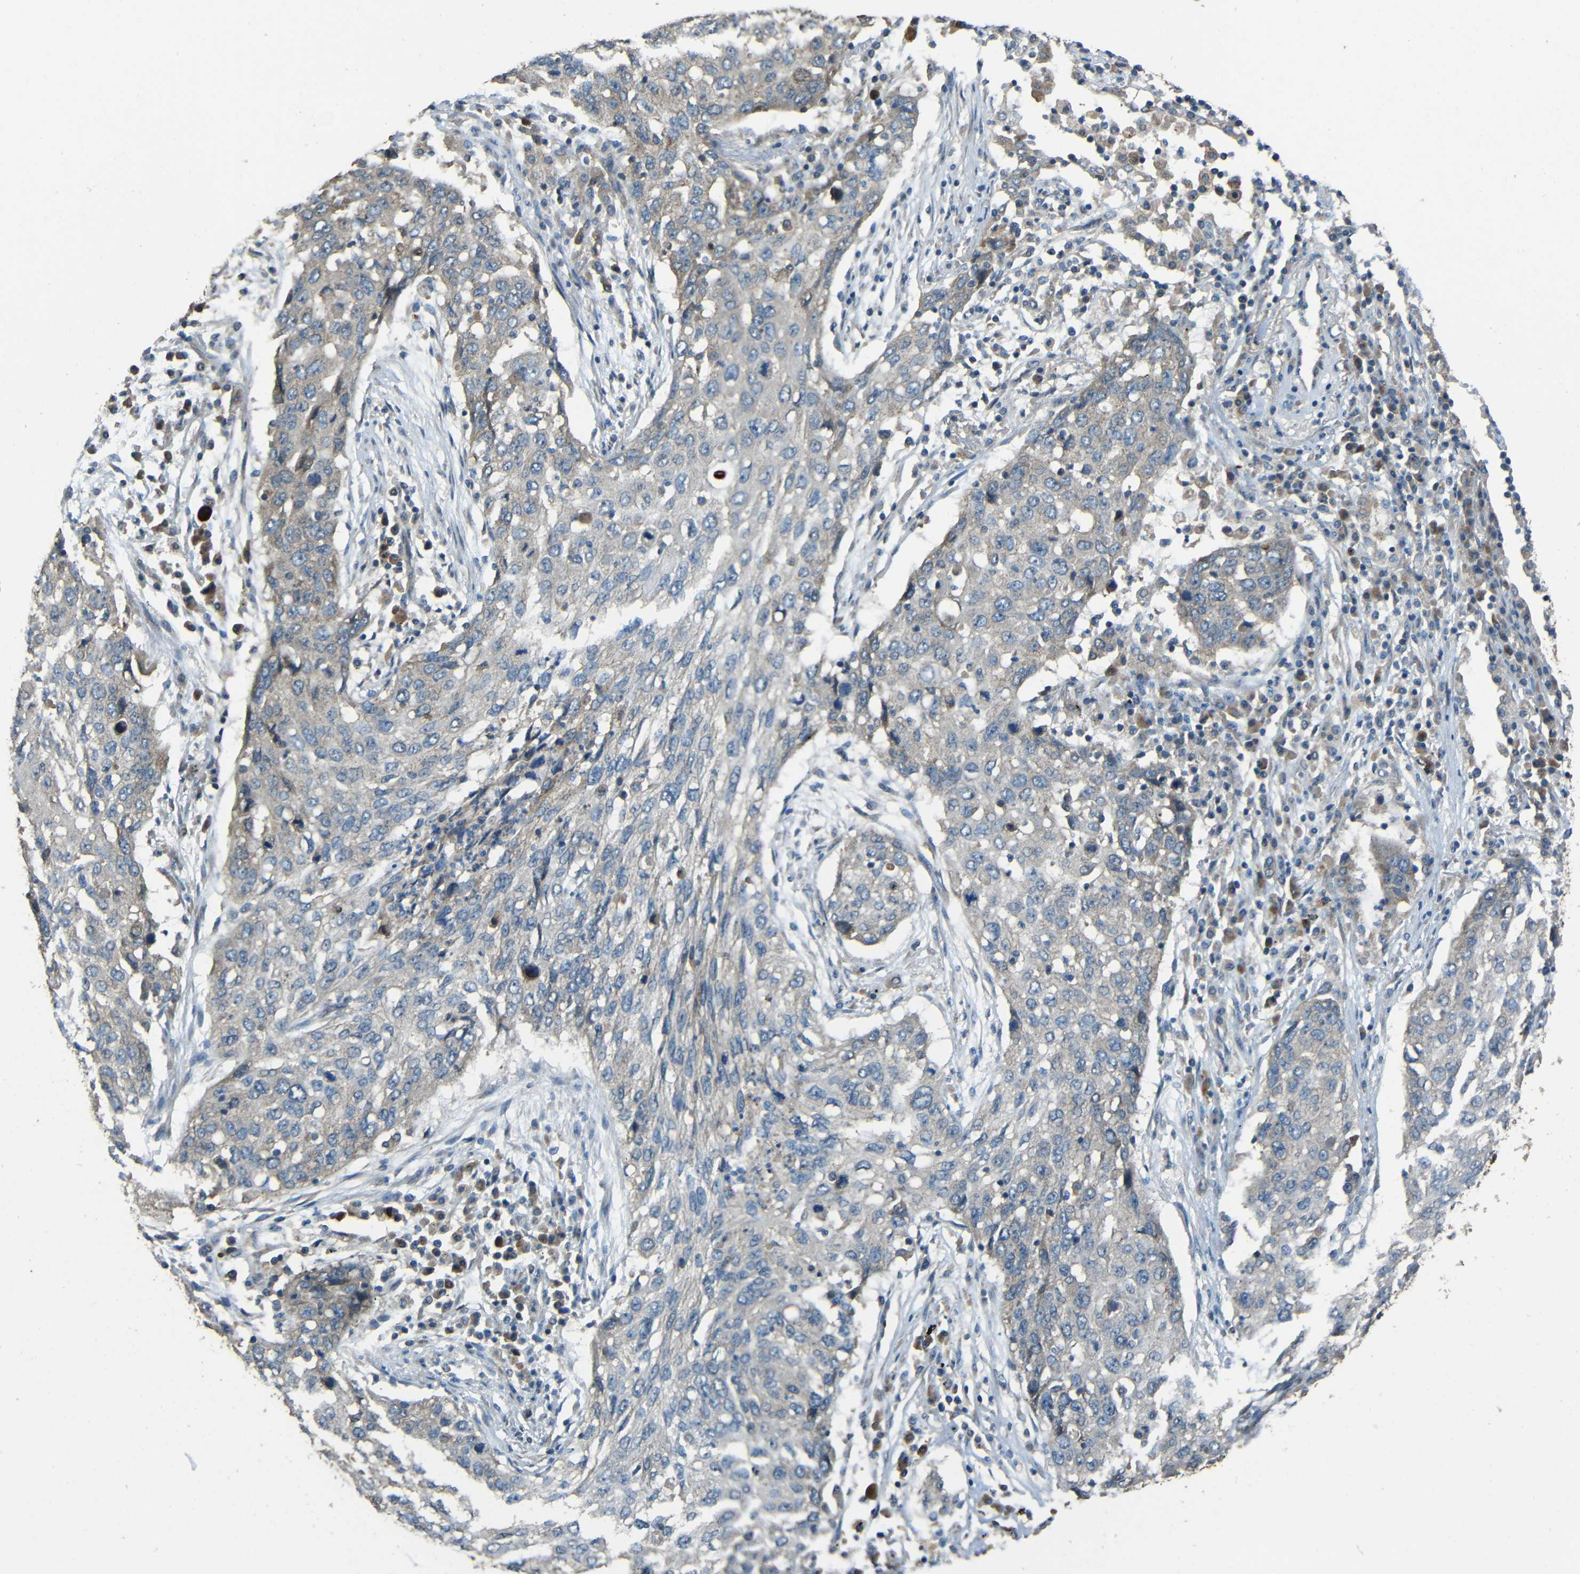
{"staining": {"intensity": "weak", "quantity": "<25%", "location": "cytoplasmic/membranous"}, "tissue": "lung cancer", "cell_type": "Tumor cells", "image_type": "cancer", "snomed": [{"axis": "morphology", "description": "Squamous cell carcinoma, NOS"}, {"axis": "topography", "description": "Lung"}], "caption": "A high-resolution micrograph shows immunohistochemistry staining of lung cancer, which exhibits no significant staining in tumor cells. (Stains: DAB (3,3'-diaminobenzidine) immunohistochemistry (IHC) with hematoxylin counter stain, Microscopy: brightfield microscopy at high magnification).", "gene": "ACACA", "patient": {"sex": "female", "age": 63}}